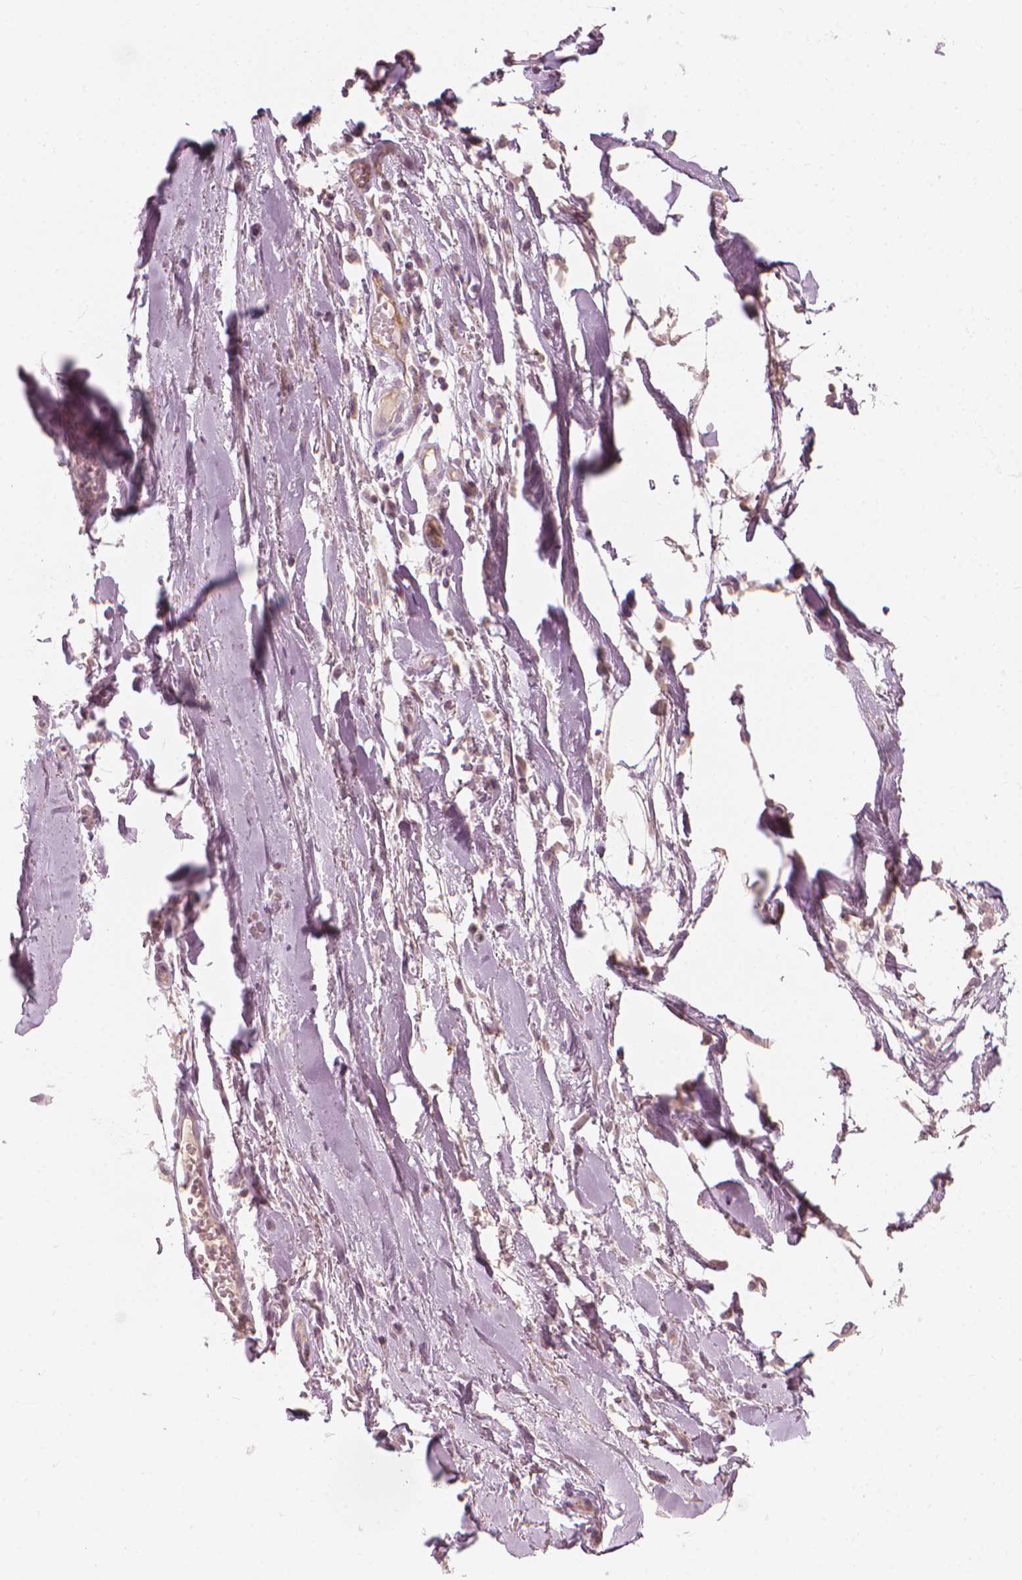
{"staining": {"intensity": "weak", "quantity": "<25%", "location": "cytoplasmic/membranous"}, "tissue": "adipose tissue", "cell_type": "Adipocytes", "image_type": "normal", "snomed": [{"axis": "morphology", "description": "Normal tissue, NOS"}, {"axis": "topography", "description": "Cartilage tissue"}, {"axis": "topography", "description": "Nasopharynx"}, {"axis": "topography", "description": "Thyroid gland"}], "caption": "Adipocytes are negative for brown protein staining in unremarkable adipose tissue. (Stains: DAB (3,3'-diaminobenzidine) IHC with hematoxylin counter stain, Microscopy: brightfield microscopy at high magnification).", "gene": "CFAP126", "patient": {"sex": "male", "age": 63}}